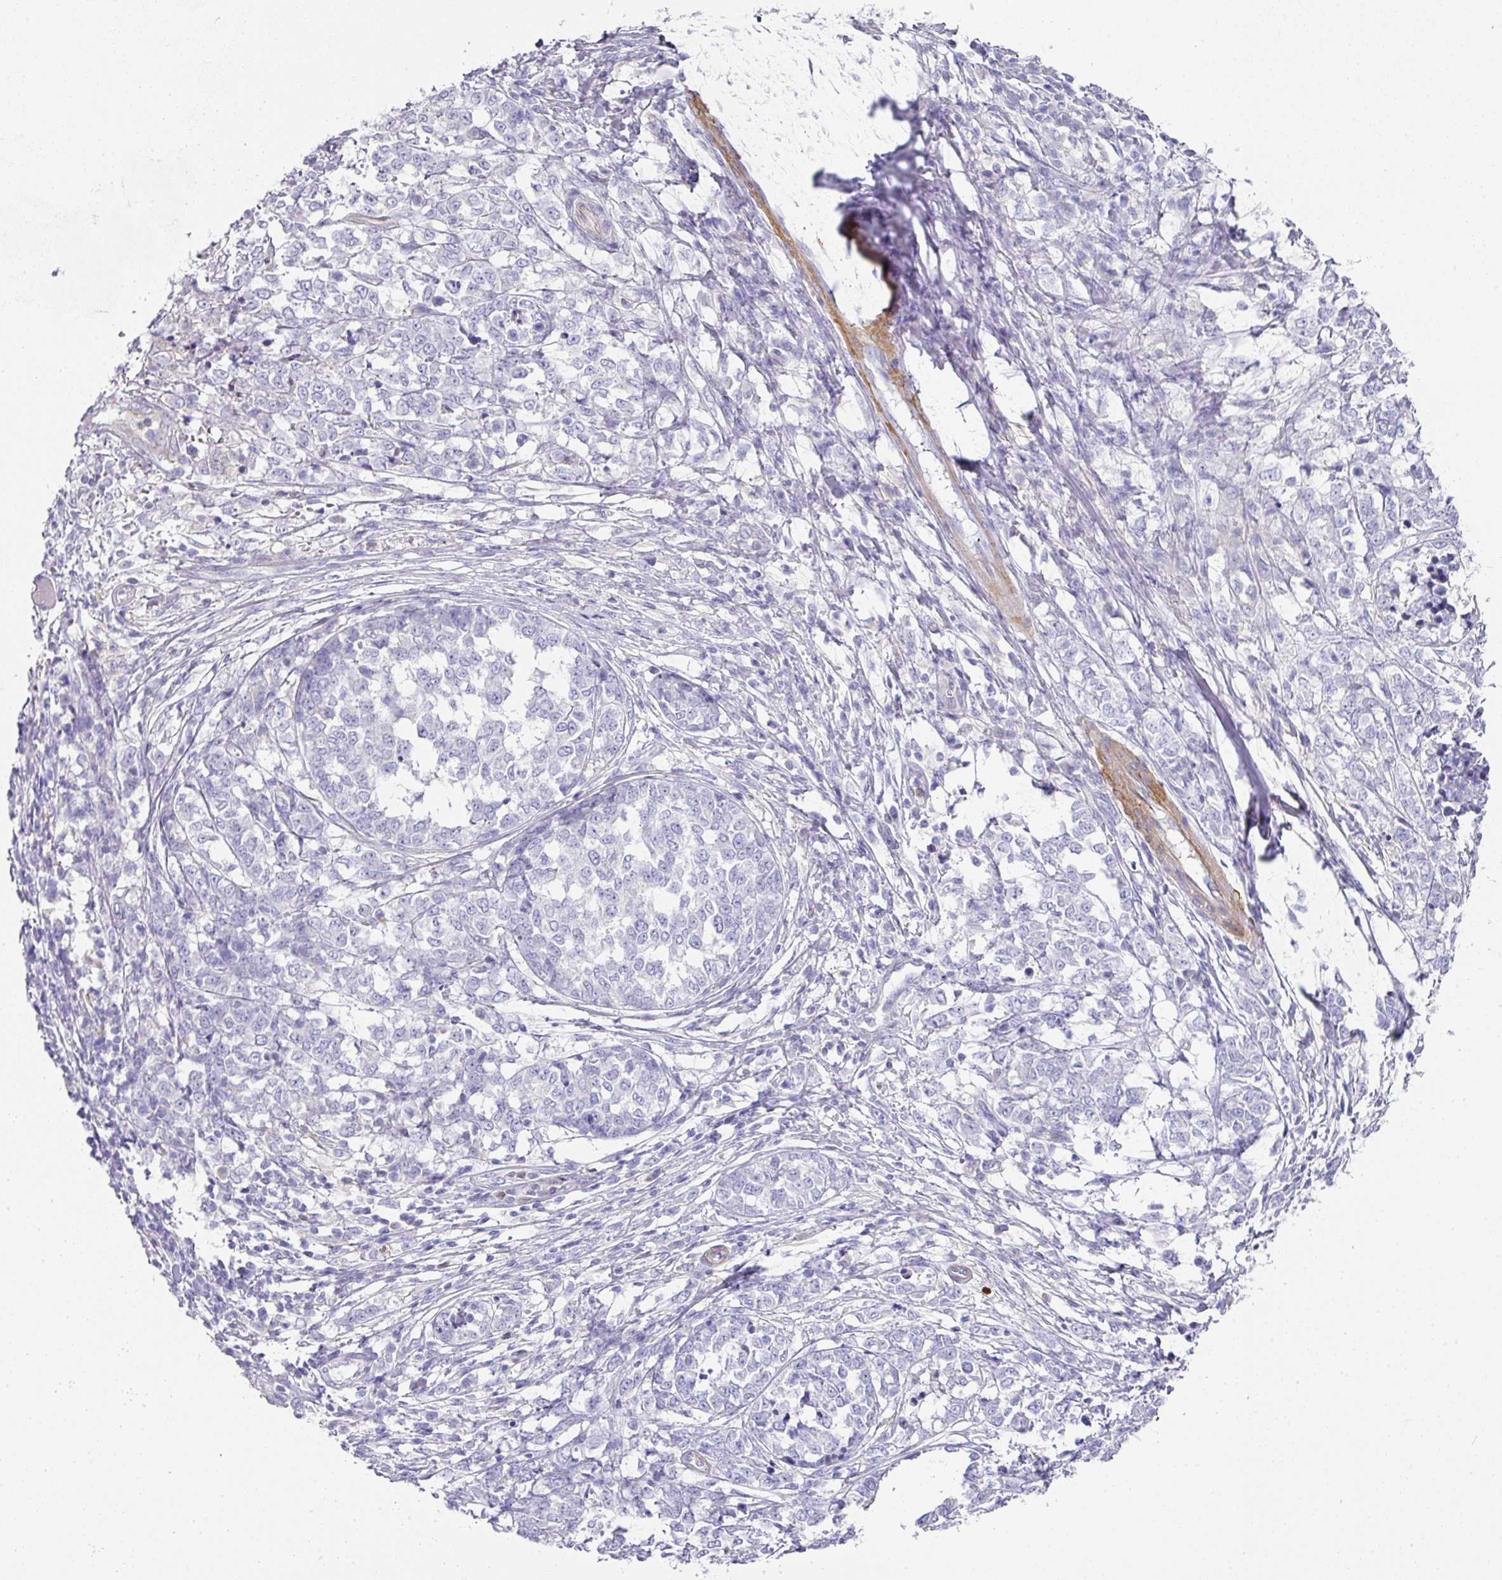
{"staining": {"intensity": "negative", "quantity": "none", "location": "none"}, "tissue": "melanoma", "cell_type": "Tumor cells", "image_type": "cancer", "snomed": [{"axis": "morphology", "description": "Malignant melanoma, NOS"}, {"axis": "topography", "description": "Skin"}], "caption": "Malignant melanoma was stained to show a protein in brown. There is no significant staining in tumor cells.", "gene": "TARM1", "patient": {"sex": "female", "age": 72}}